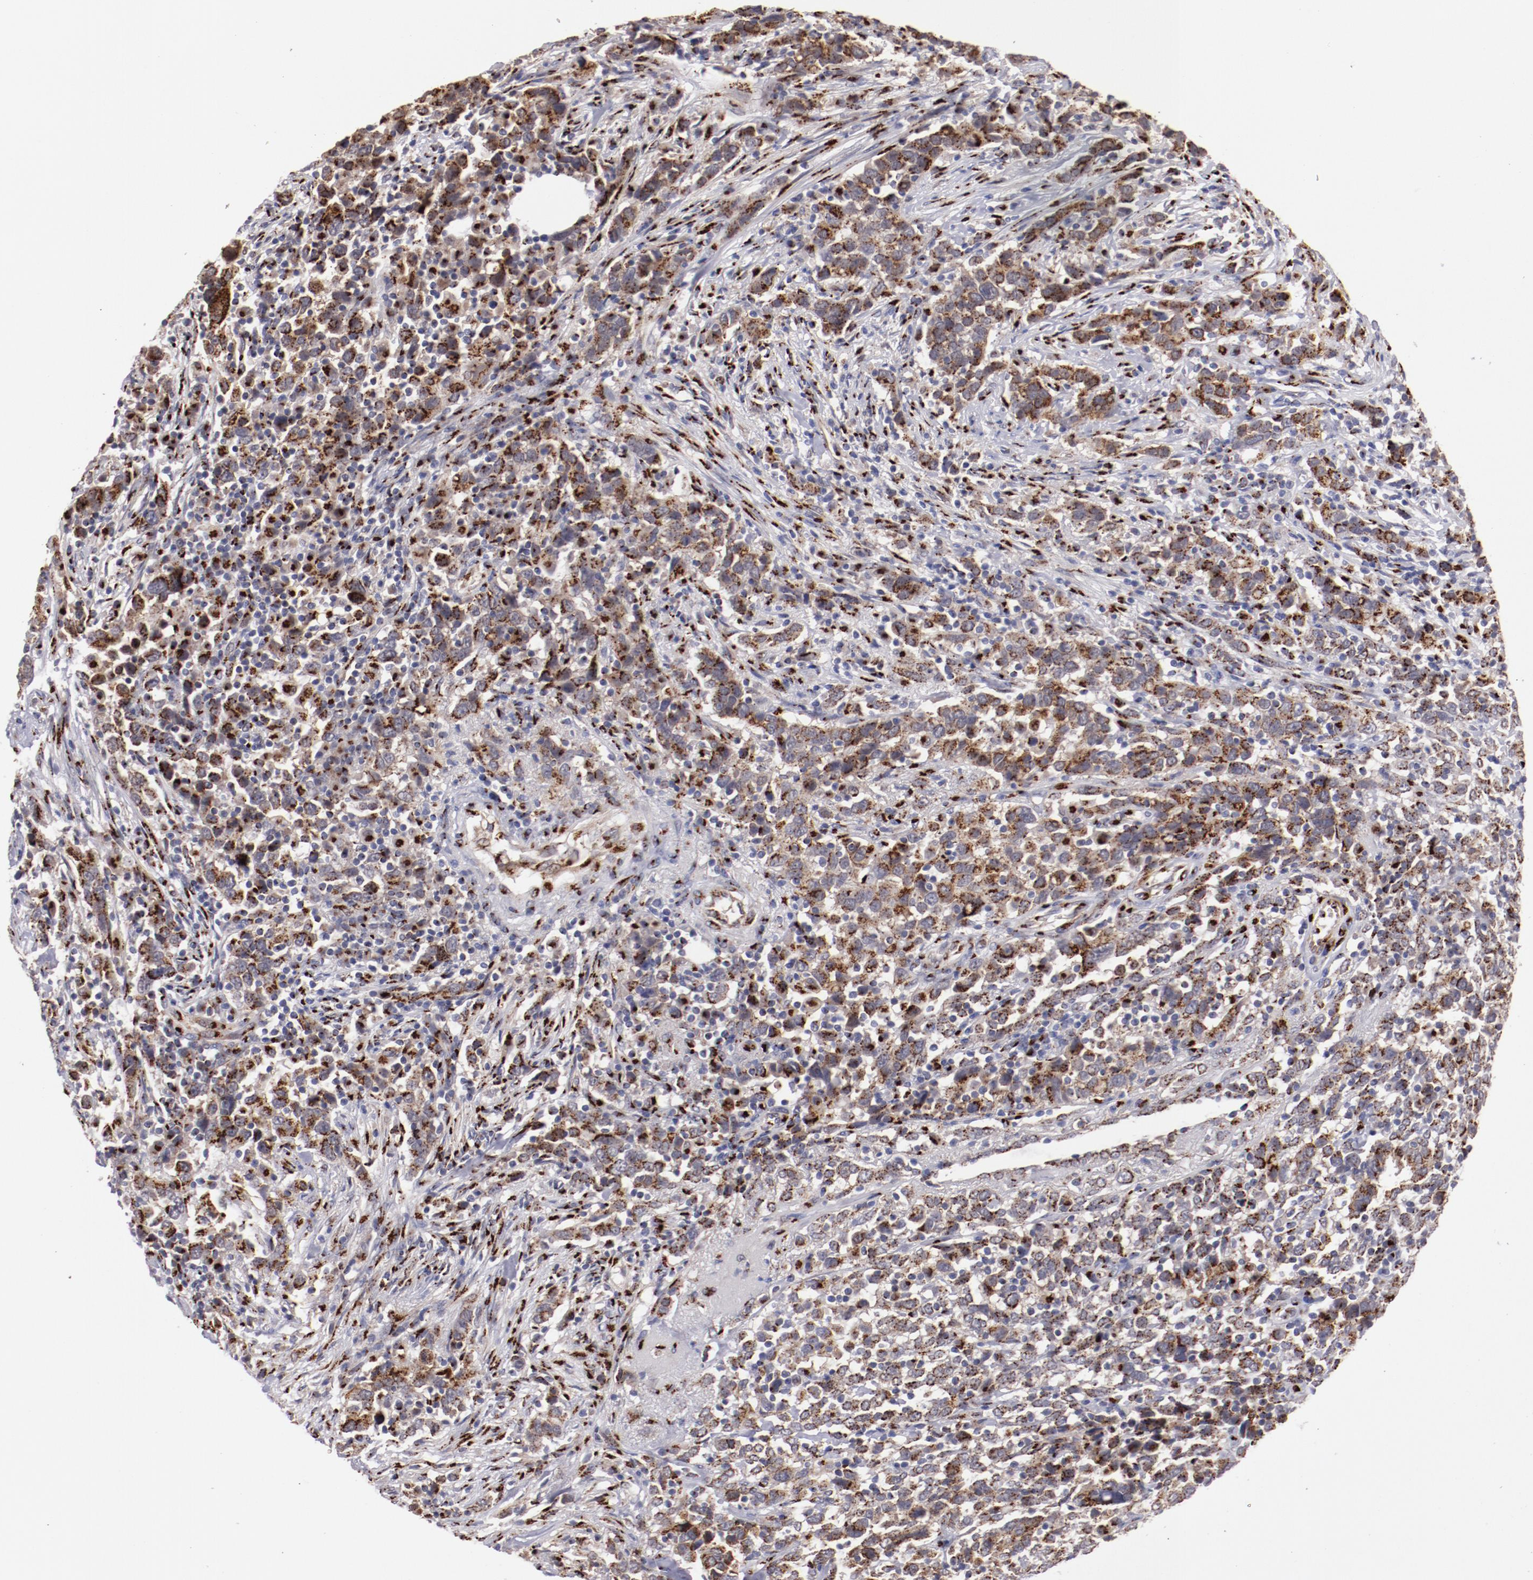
{"staining": {"intensity": "strong", "quantity": ">75%", "location": "cytoplasmic/membranous"}, "tissue": "urothelial cancer", "cell_type": "Tumor cells", "image_type": "cancer", "snomed": [{"axis": "morphology", "description": "Urothelial carcinoma, High grade"}, {"axis": "topography", "description": "Urinary bladder"}], "caption": "IHC photomicrograph of neoplastic tissue: high-grade urothelial carcinoma stained using immunohistochemistry shows high levels of strong protein expression localized specifically in the cytoplasmic/membranous of tumor cells, appearing as a cytoplasmic/membranous brown color.", "gene": "GOLIM4", "patient": {"sex": "male", "age": 61}}